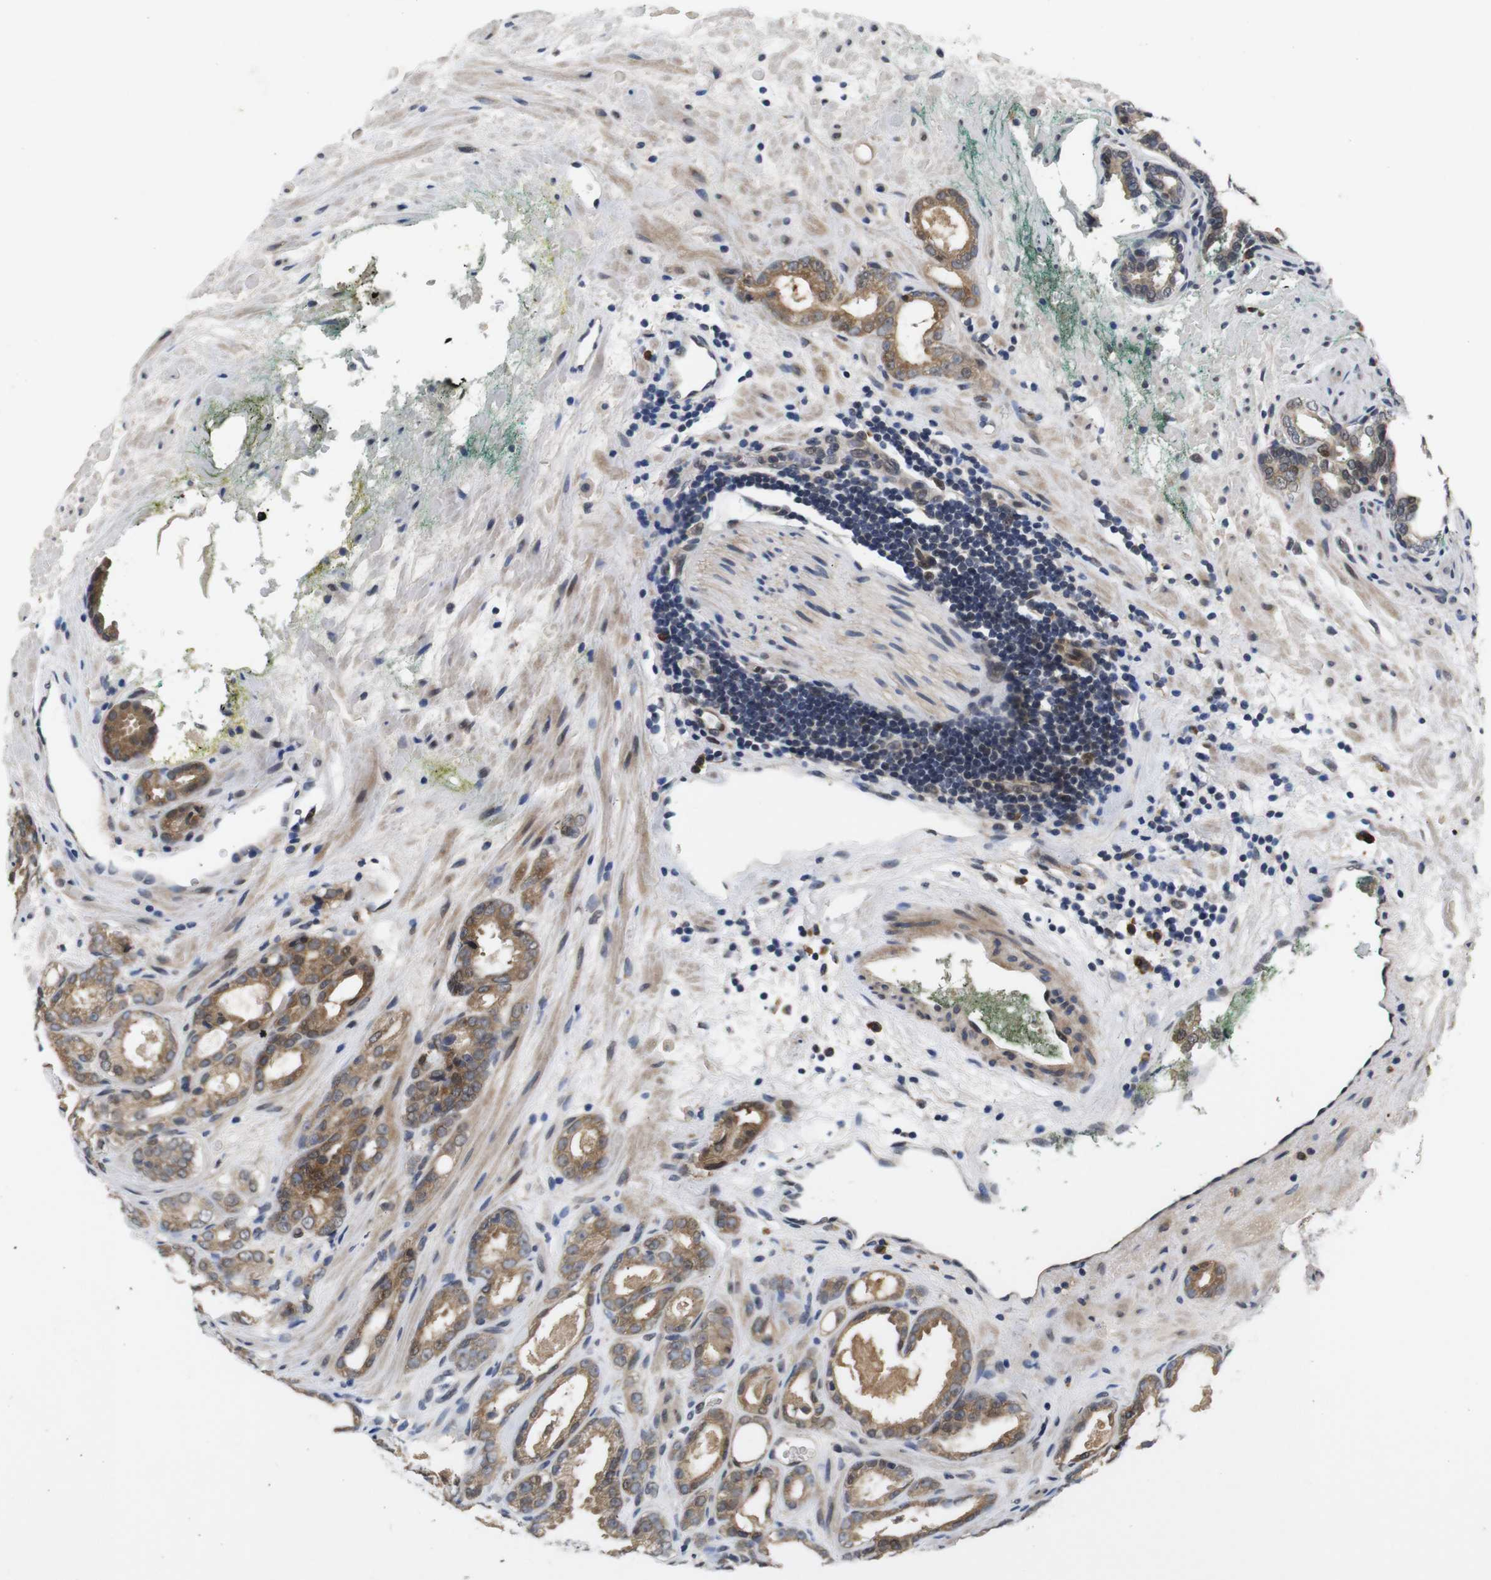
{"staining": {"intensity": "moderate", "quantity": ">75%", "location": "cytoplasmic/membranous"}, "tissue": "prostate cancer", "cell_type": "Tumor cells", "image_type": "cancer", "snomed": [{"axis": "morphology", "description": "Adenocarcinoma, Low grade"}, {"axis": "topography", "description": "Prostate"}], "caption": "The histopathology image exhibits staining of prostate cancer, revealing moderate cytoplasmic/membranous protein positivity (brown color) within tumor cells. The protein is shown in brown color, while the nuclei are stained blue.", "gene": "ZBTB46", "patient": {"sex": "male", "age": 57}}